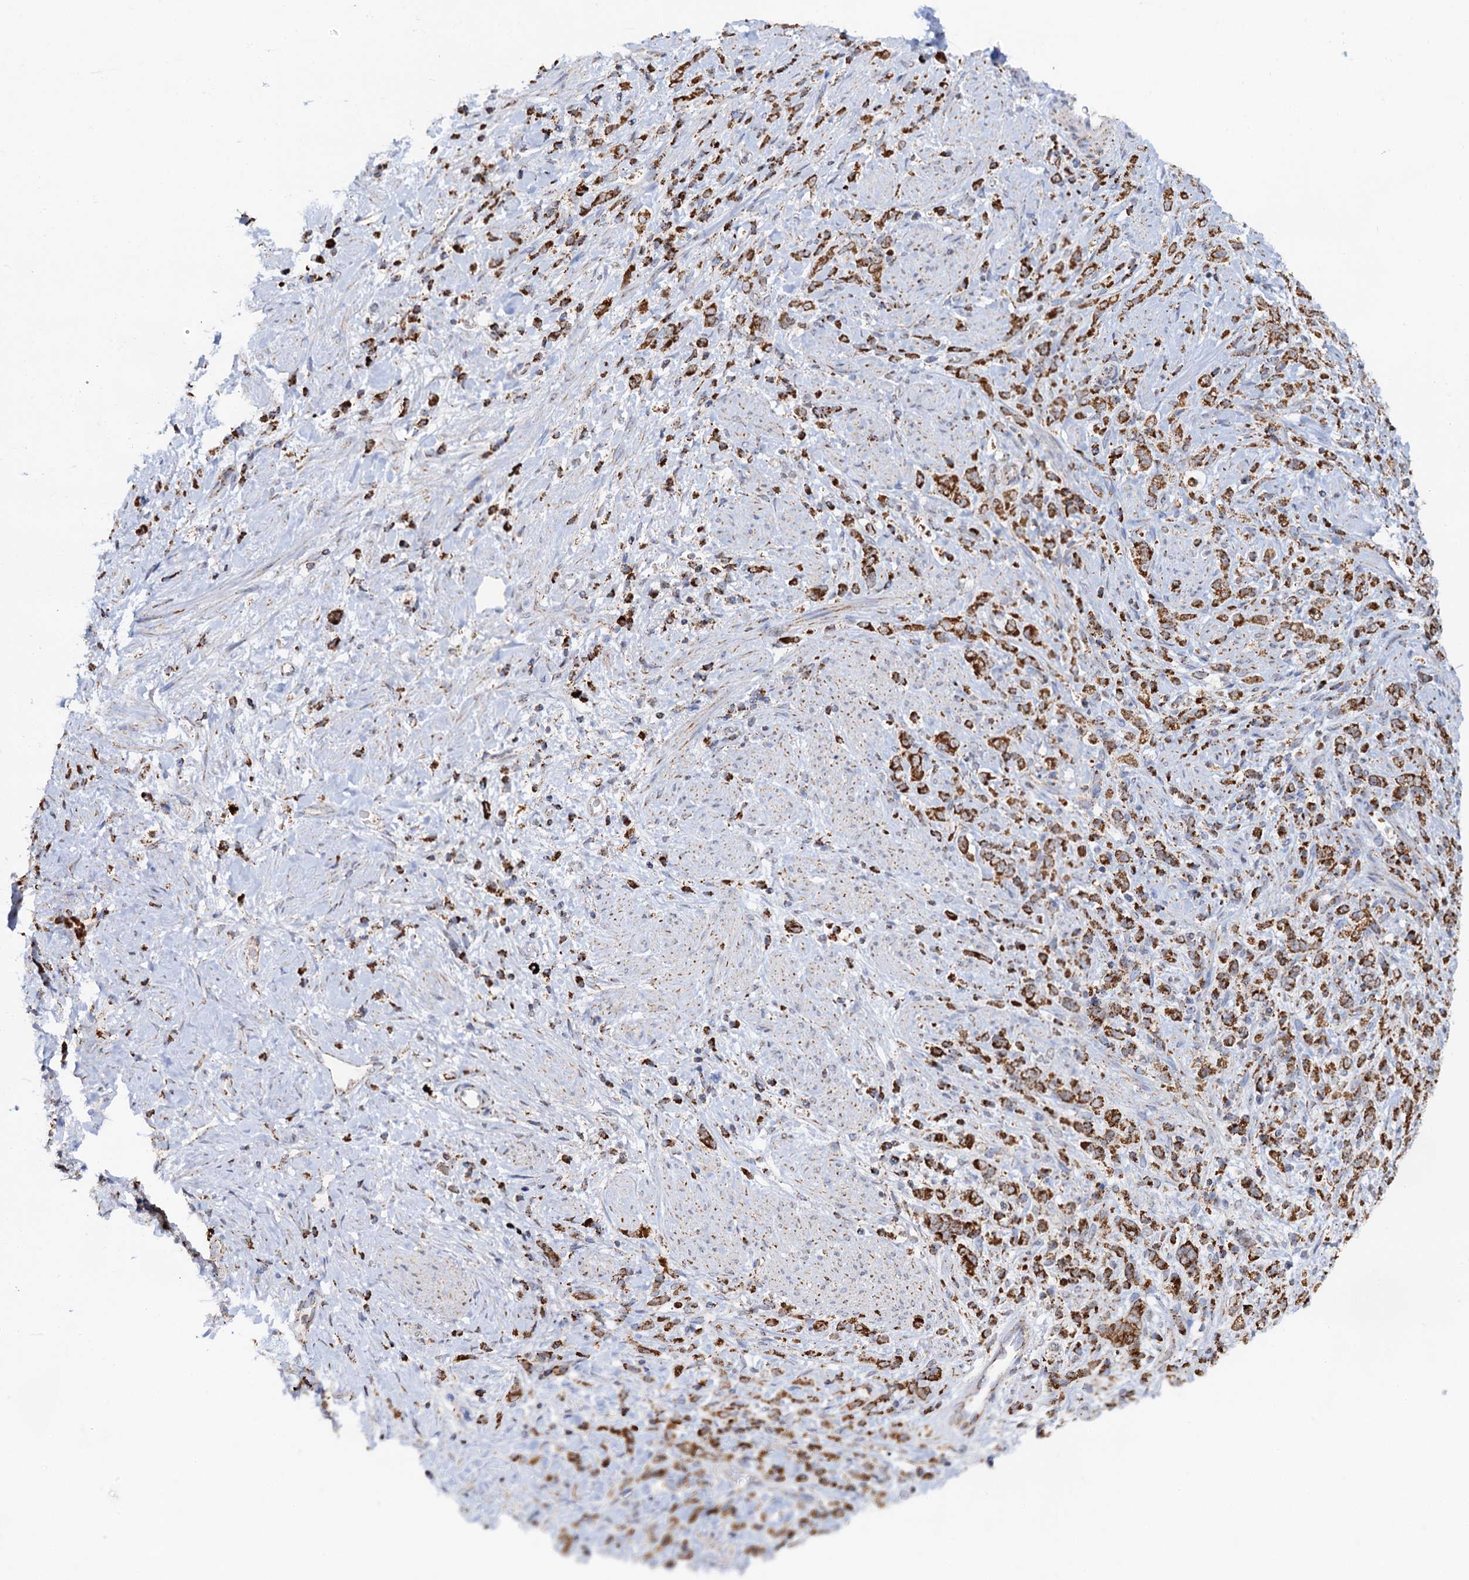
{"staining": {"intensity": "strong", "quantity": ">75%", "location": "cytoplasmic/membranous"}, "tissue": "stomach cancer", "cell_type": "Tumor cells", "image_type": "cancer", "snomed": [{"axis": "morphology", "description": "Adenocarcinoma, NOS"}, {"axis": "topography", "description": "Stomach"}], "caption": "Protein staining of stomach adenocarcinoma tissue displays strong cytoplasmic/membranous staining in about >75% of tumor cells.", "gene": "C2CD3", "patient": {"sex": "female", "age": 60}}